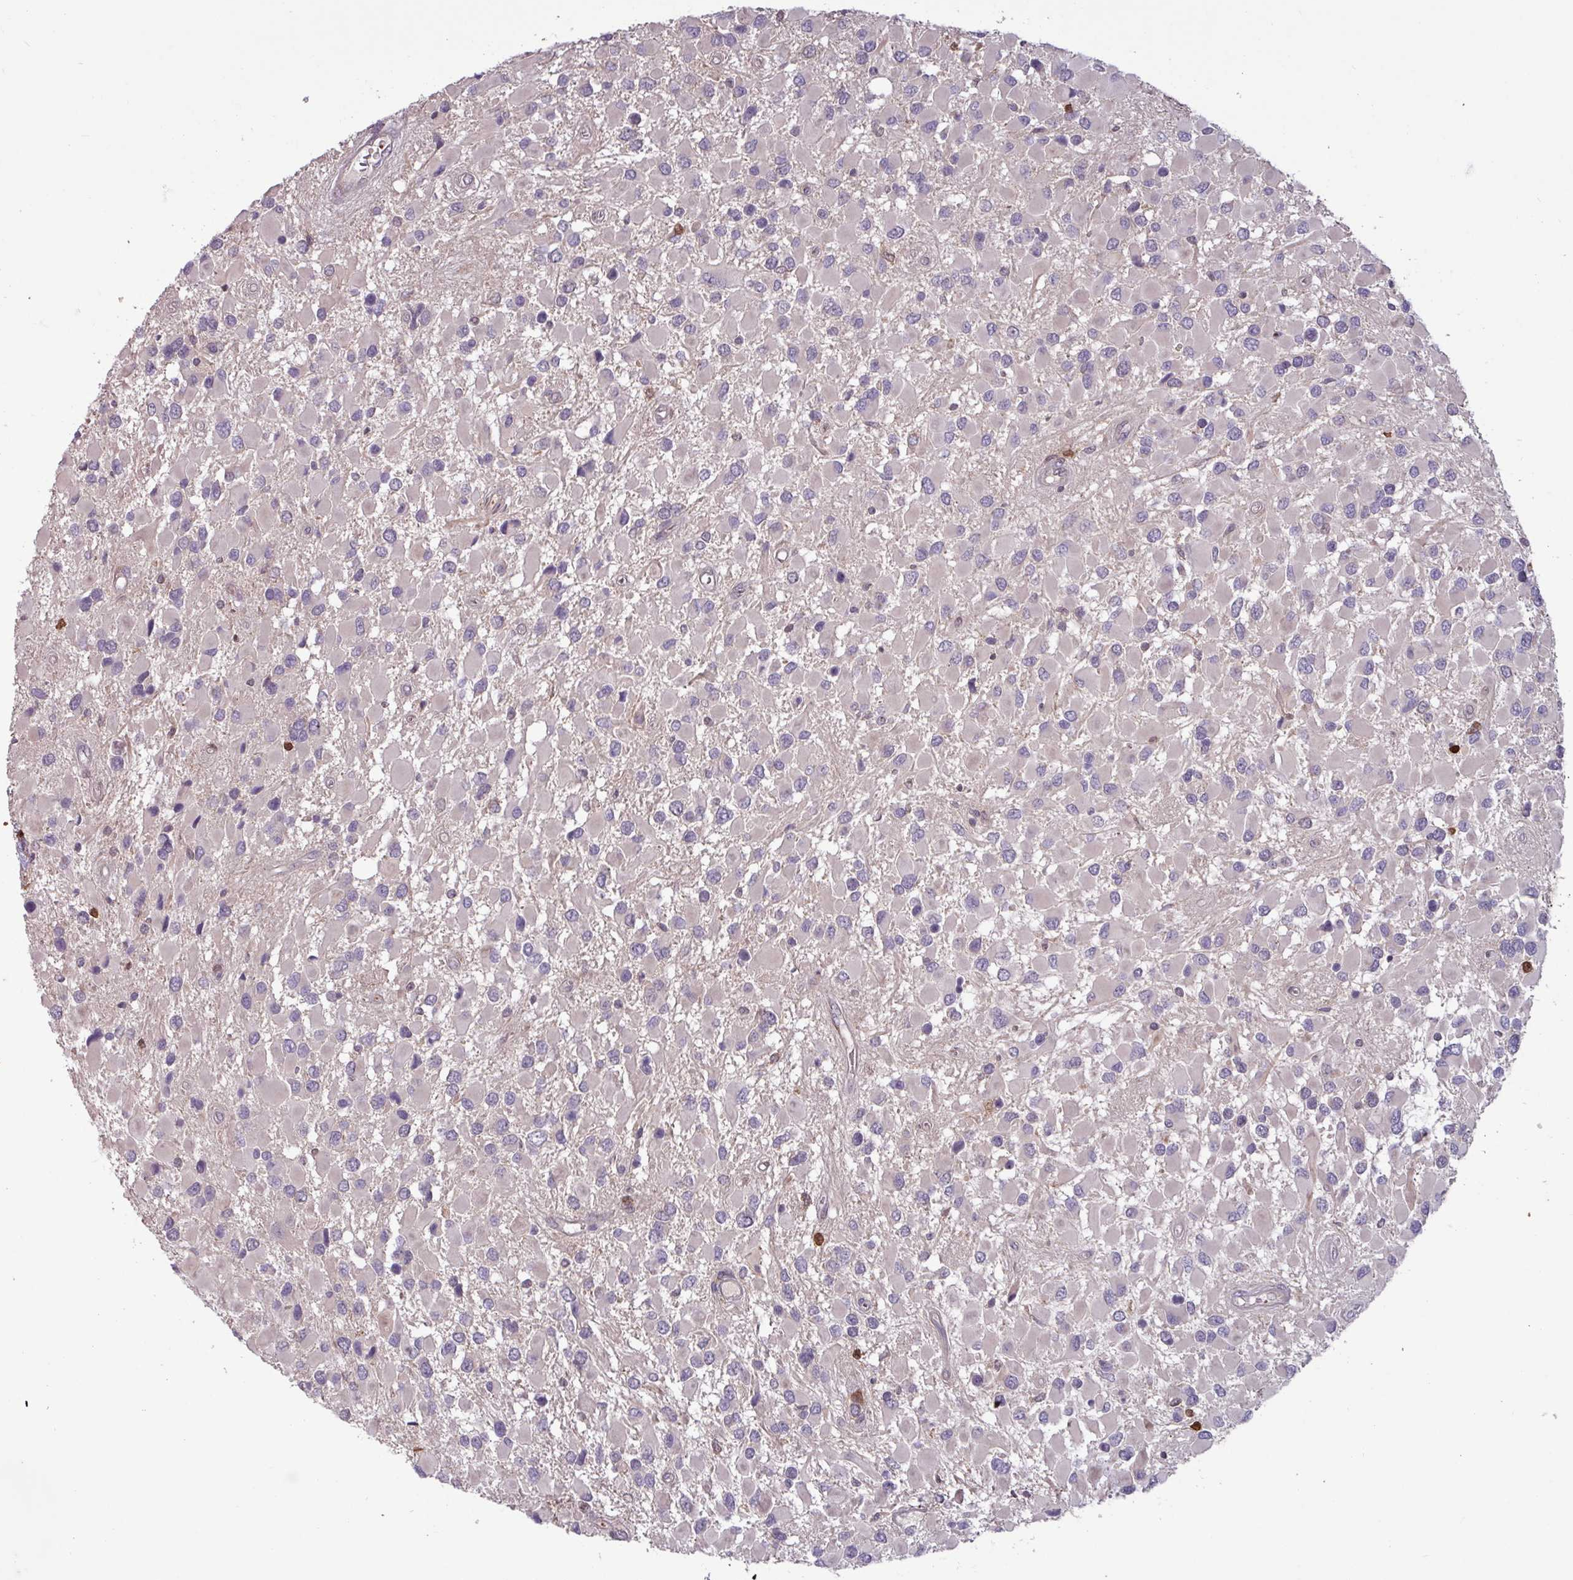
{"staining": {"intensity": "negative", "quantity": "none", "location": "none"}, "tissue": "glioma", "cell_type": "Tumor cells", "image_type": "cancer", "snomed": [{"axis": "morphology", "description": "Glioma, malignant, High grade"}, {"axis": "topography", "description": "Brain"}], "caption": "High power microscopy micrograph of an immunohistochemistry (IHC) photomicrograph of glioma, revealing no significant expression in tumor cells.", "gene": "SEC61G", "patient": {"sex": "male", "age": 53}}